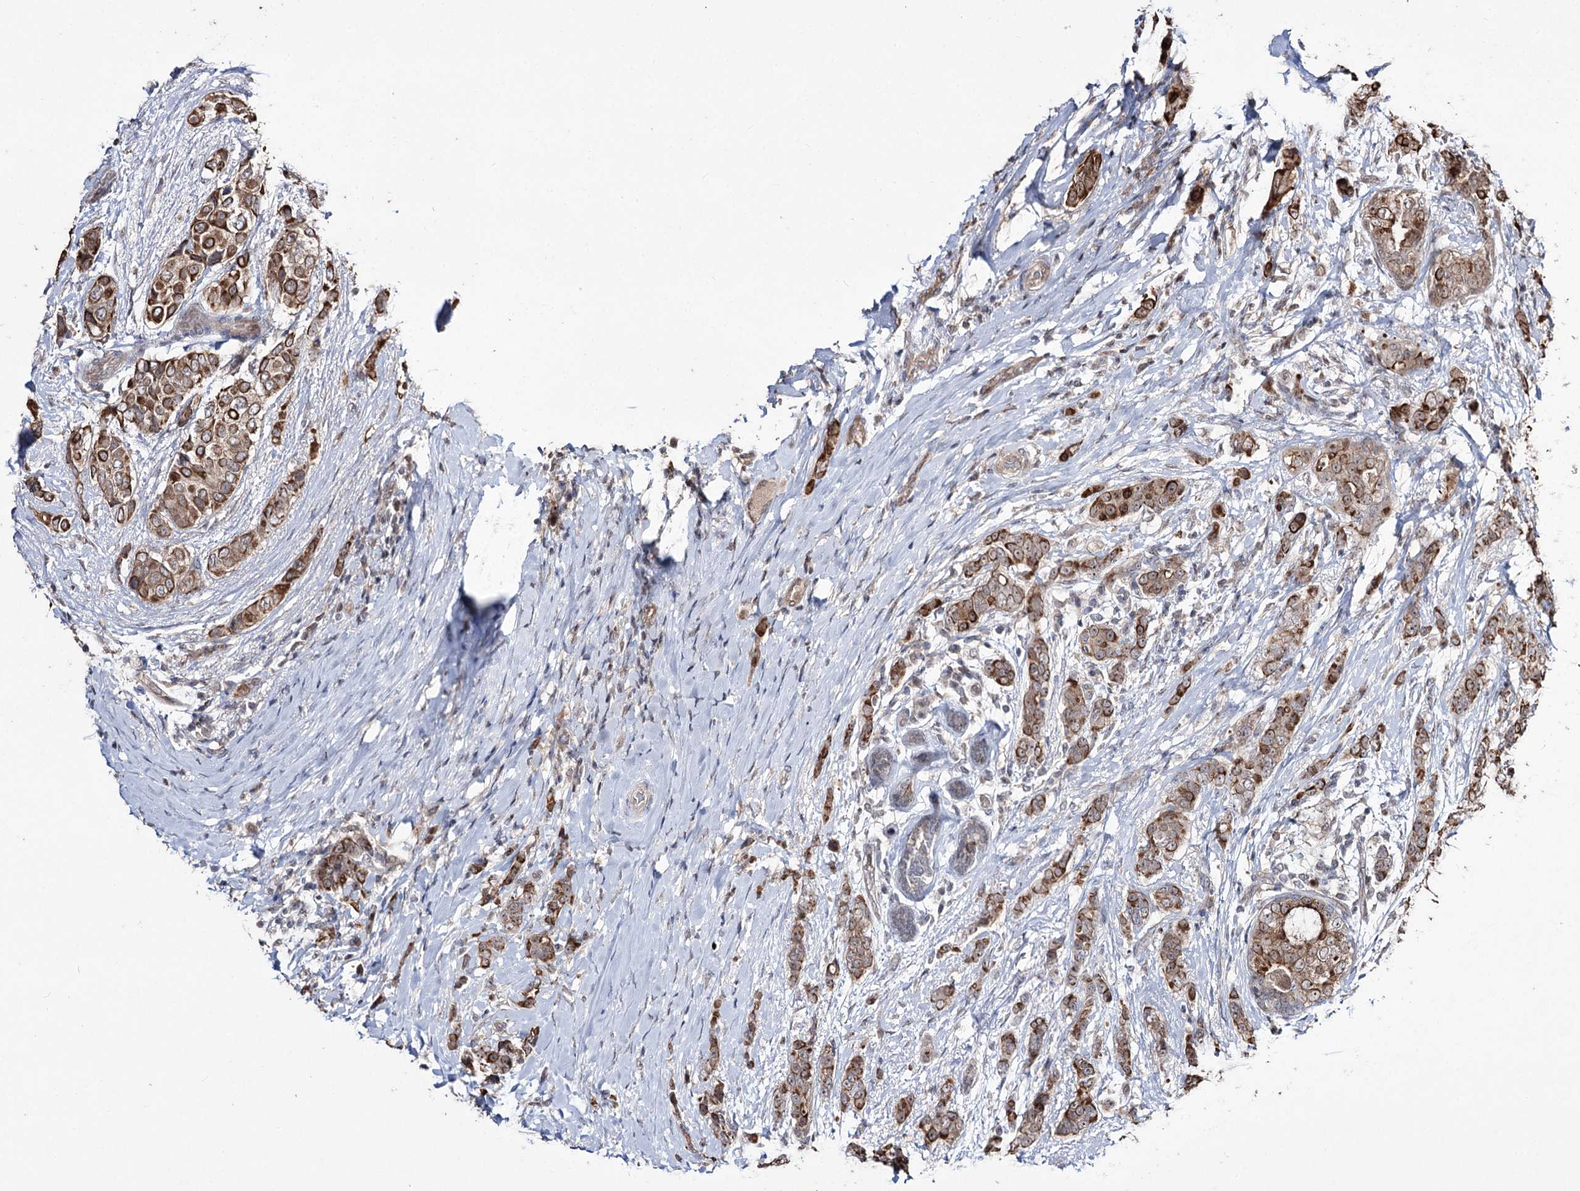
{"staining": {"intensity": "moderate", "quantity": ">75%", "location": "cytoplasmic/membranous"}, "tissue": "breast cancer", "cell_type": "Tumor cells", "image_type": "cancer", "snomed": [{"axis": "morphology", "description": "Lobular carcinoma"}, {"axis": "topography", "description": "Breast"}], "caption": "Immunohistochemical staining of human breast lobular carcinoma displays medium levels of moderate cytoplasmic/membranous protein positivity in approximately >75% of tumor cells. Using DAB (brown) and hematoxylin (blue) stains, captured at high magnification using brightfield microscopy.", "gene": "CPNE8", "patient": {"sex": "female", "age": 51}}